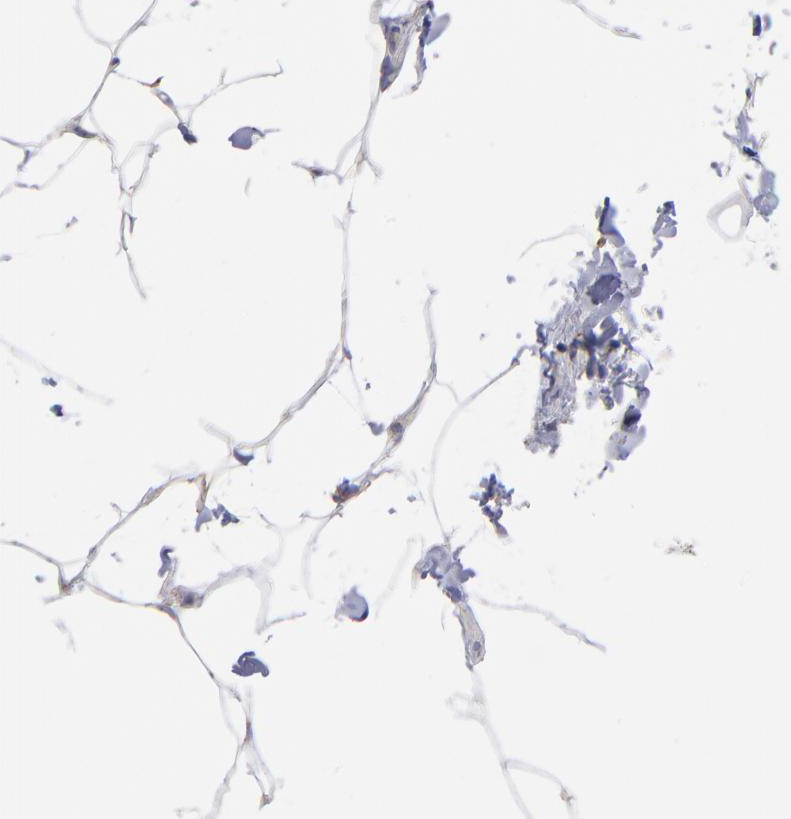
{"staining": {"intensity": "moderate", "quantity": ">75%", "location": "cytoplasmic/membranous"}, "tissue": "adipose tissue", "cell_type": "Adipocytes", "image_type": "normal", "snomed": [{"axis": "morphology", "description": "Normal tissue, NOS"}, {"axis": "topography", "description": "Vascular tissue"}], "caption": "Immunohistochemistry (IHC) histopathology image of benign human adipose tissue stained for a protein (brown), which displays medium levels of moderate cytoplasmic/membranous positivity in approximately >75% of adipocytes.", "gene": "PHB1", "patient": {"sex": "male", "age": 41}}